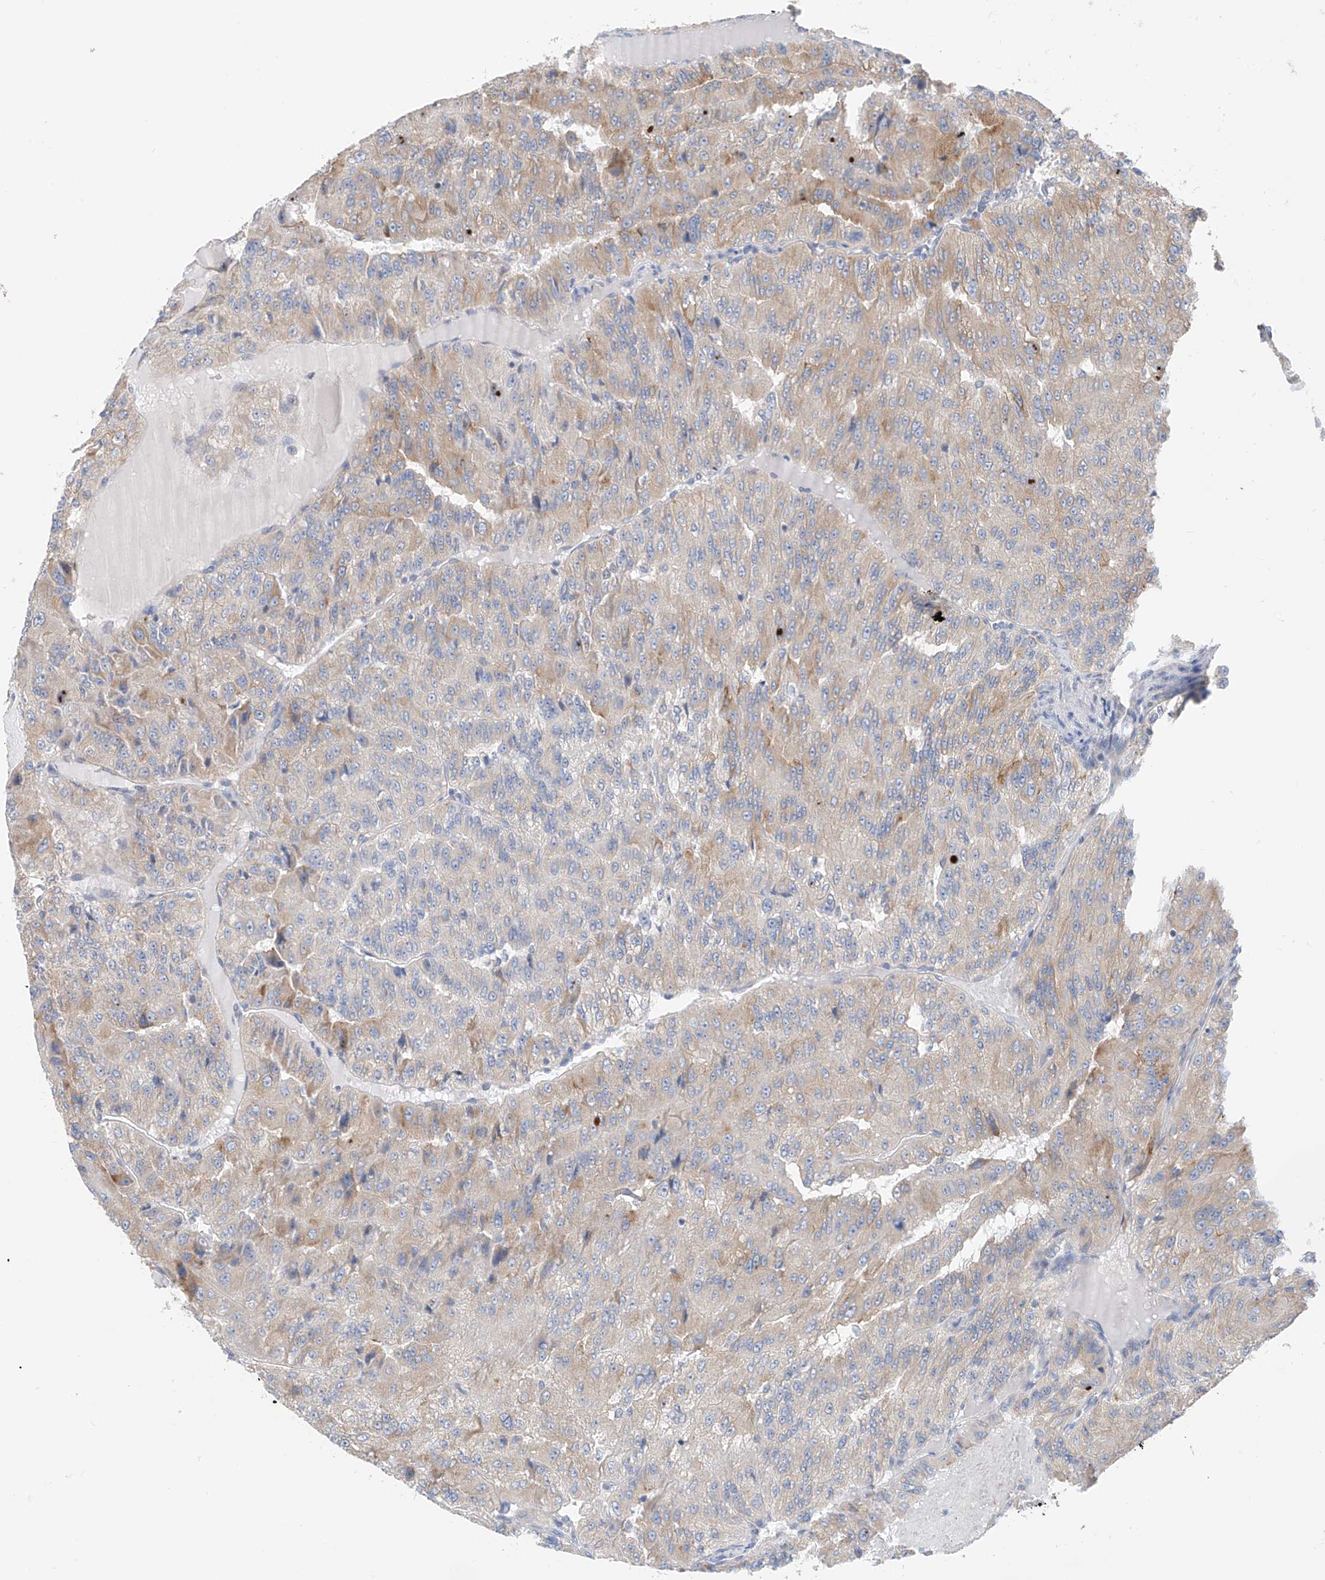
{"staining": {"intensity": "weak", "quantity": "25%-75%", "location": "cytoplasmic/membranous"}, "tissue": "renal cancer", "cell_type": "Tumor cells", "image_type": "cancer", "snomed": [{"axis": "morphology", "description": "Adenocarcinoma, NOS"}, {"axis": "topography", "description": "Kidney"}], "caption": "Protein expression by IHC displays weak cytoplasmic/membranous positivity in approximately 25%-75% of tumor cells in adenocarcinoma (renal). The staining was performed using DAB, with brown indicating positive protein expression. Nuclei are stained blue with hematoxylin.", "gene": "REC8", "patient": {"sex": "female", "age": 63}}